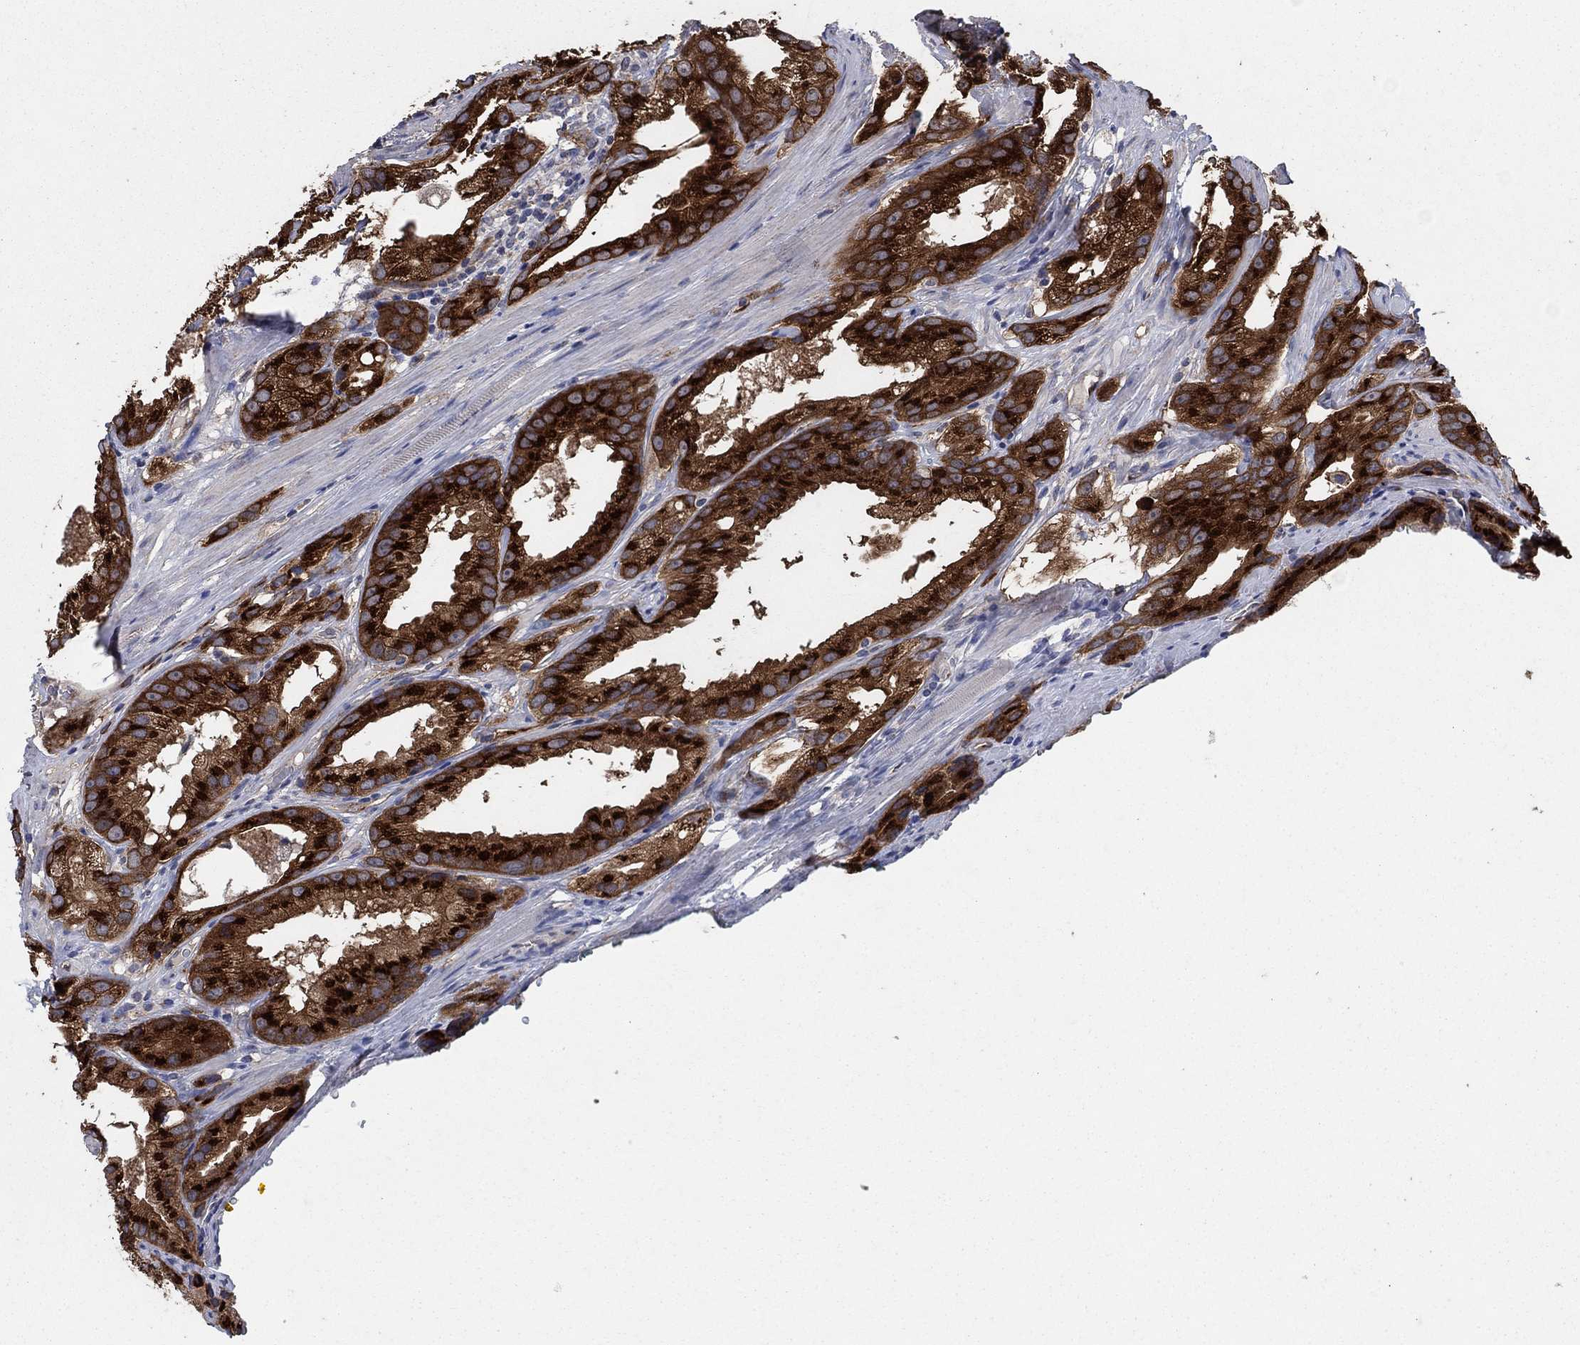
{"staining": {"intensity": "strong", "quantity": ">75%", "location": "cytoplasmic/membranous"}, "tissue": "prostate cancer", "cell_type": "Tumor cells", "image_type": "cancer", "snomed": [{"axis": "morphology", "description": "Adenocarcinoma, High grade"}, {"axis": "topography", "description": "Prostate and seminal vesicle, NOS"}], "caption": "An image showing strong cytoplasmic/membranous positivity in about >75% of tumor cells in prostate adenocarcinoma (high-grade), as visualized by brown immunohistochemical staining.", "gene": "HID1", "patient": {"sex": "male", "age": 62}}